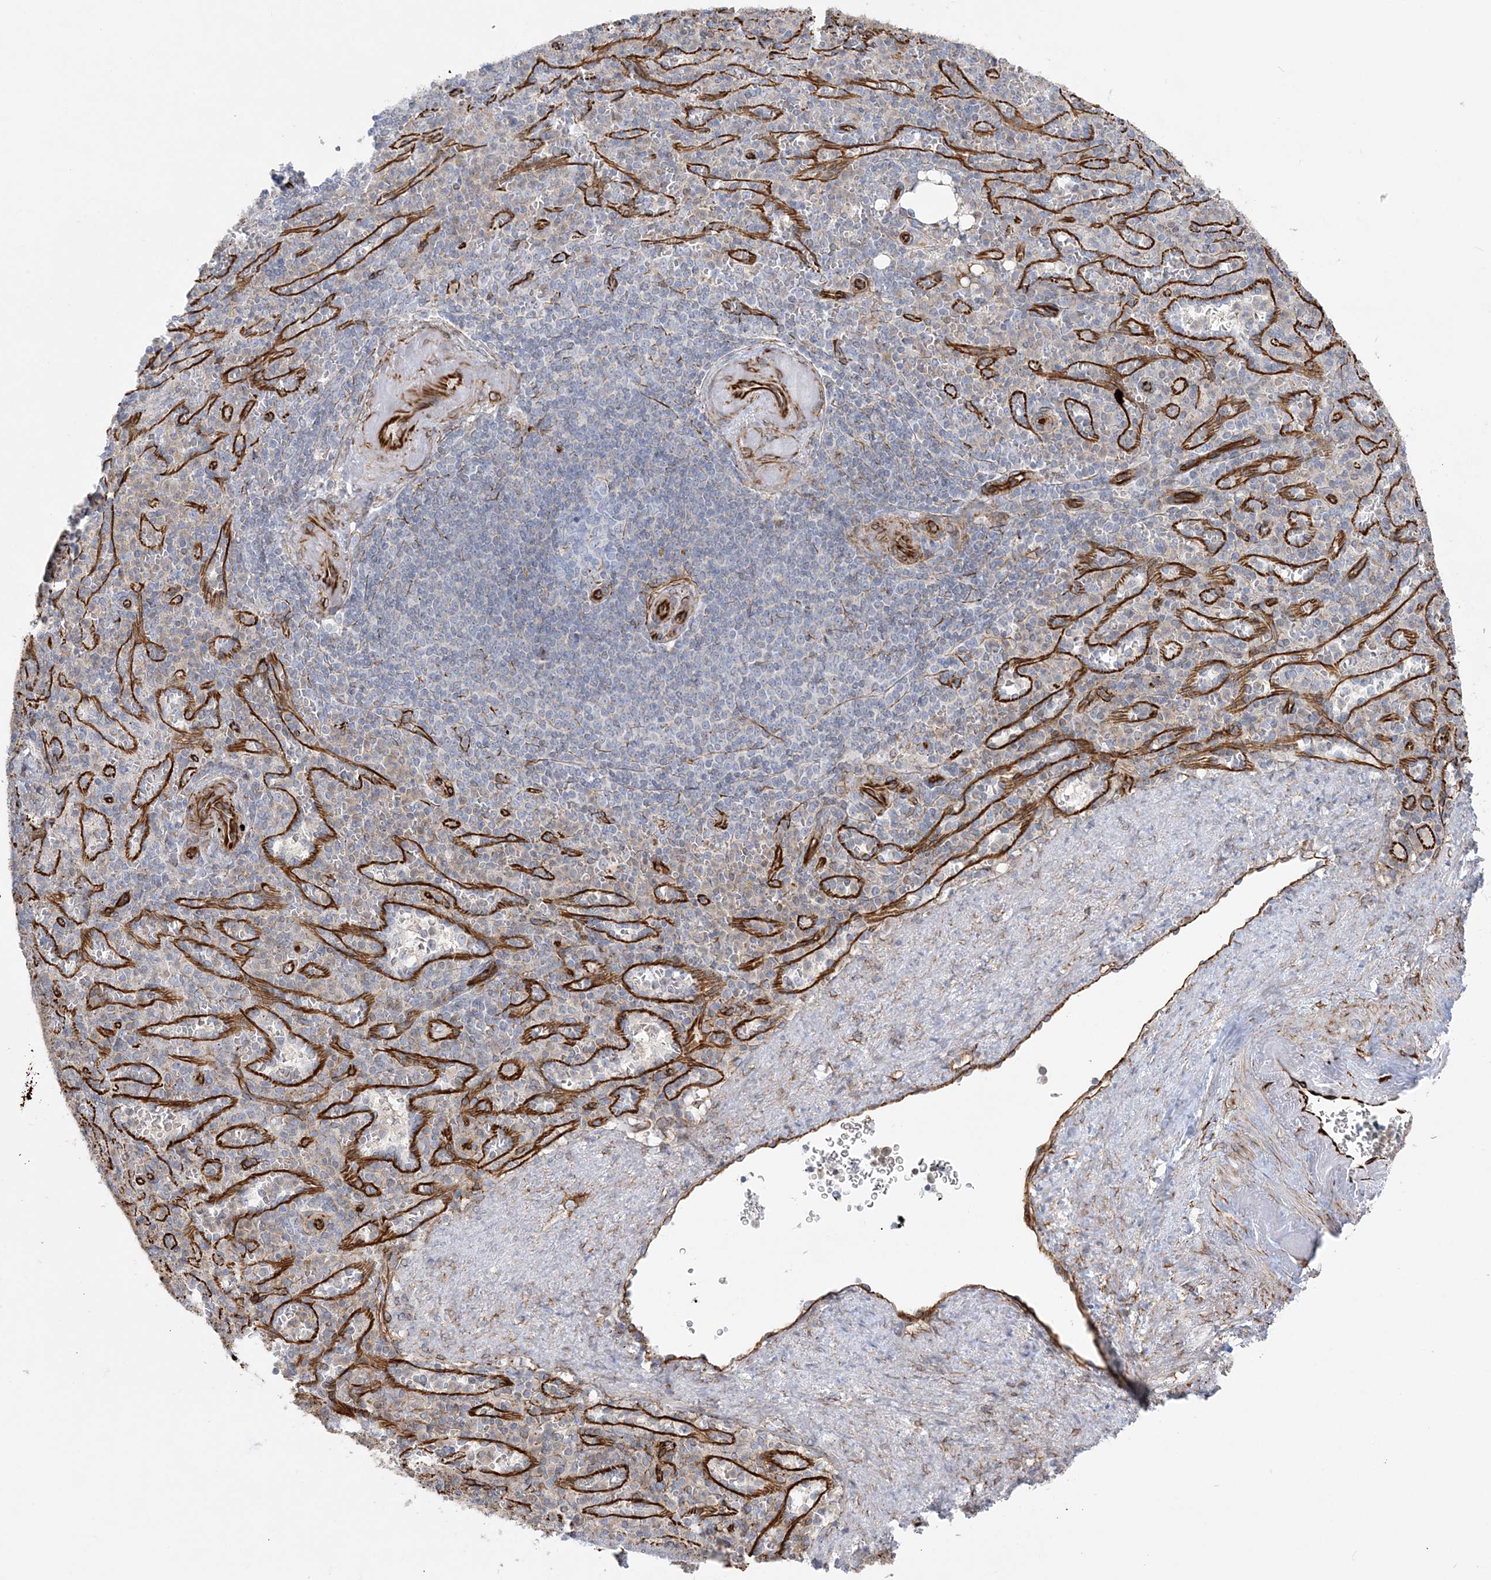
{"staining": {"intensity": "negative", "quantity": "none", "location": "none"}, "tissue": "spleen", "cell_type": "Cells in red pulp", "image_type": "normal", "snomed": [{"axis": "morphology", "description": "Normal tissue, NOS"}, {"axis": "topography", "description": "Spleen"}], "caption": "Immunohistochemical staining of benign spleen displays no significant expression in cells in red pulp. The staining was performed using DAB (3,3'-diaminobenzidine) to visualize the protein expression in brown, while the nuclei were stained in blue with hematoxylin (Magnification: 20x).", "gene": "SCLT1", "patient": {"sex": "female", "age": 74}}